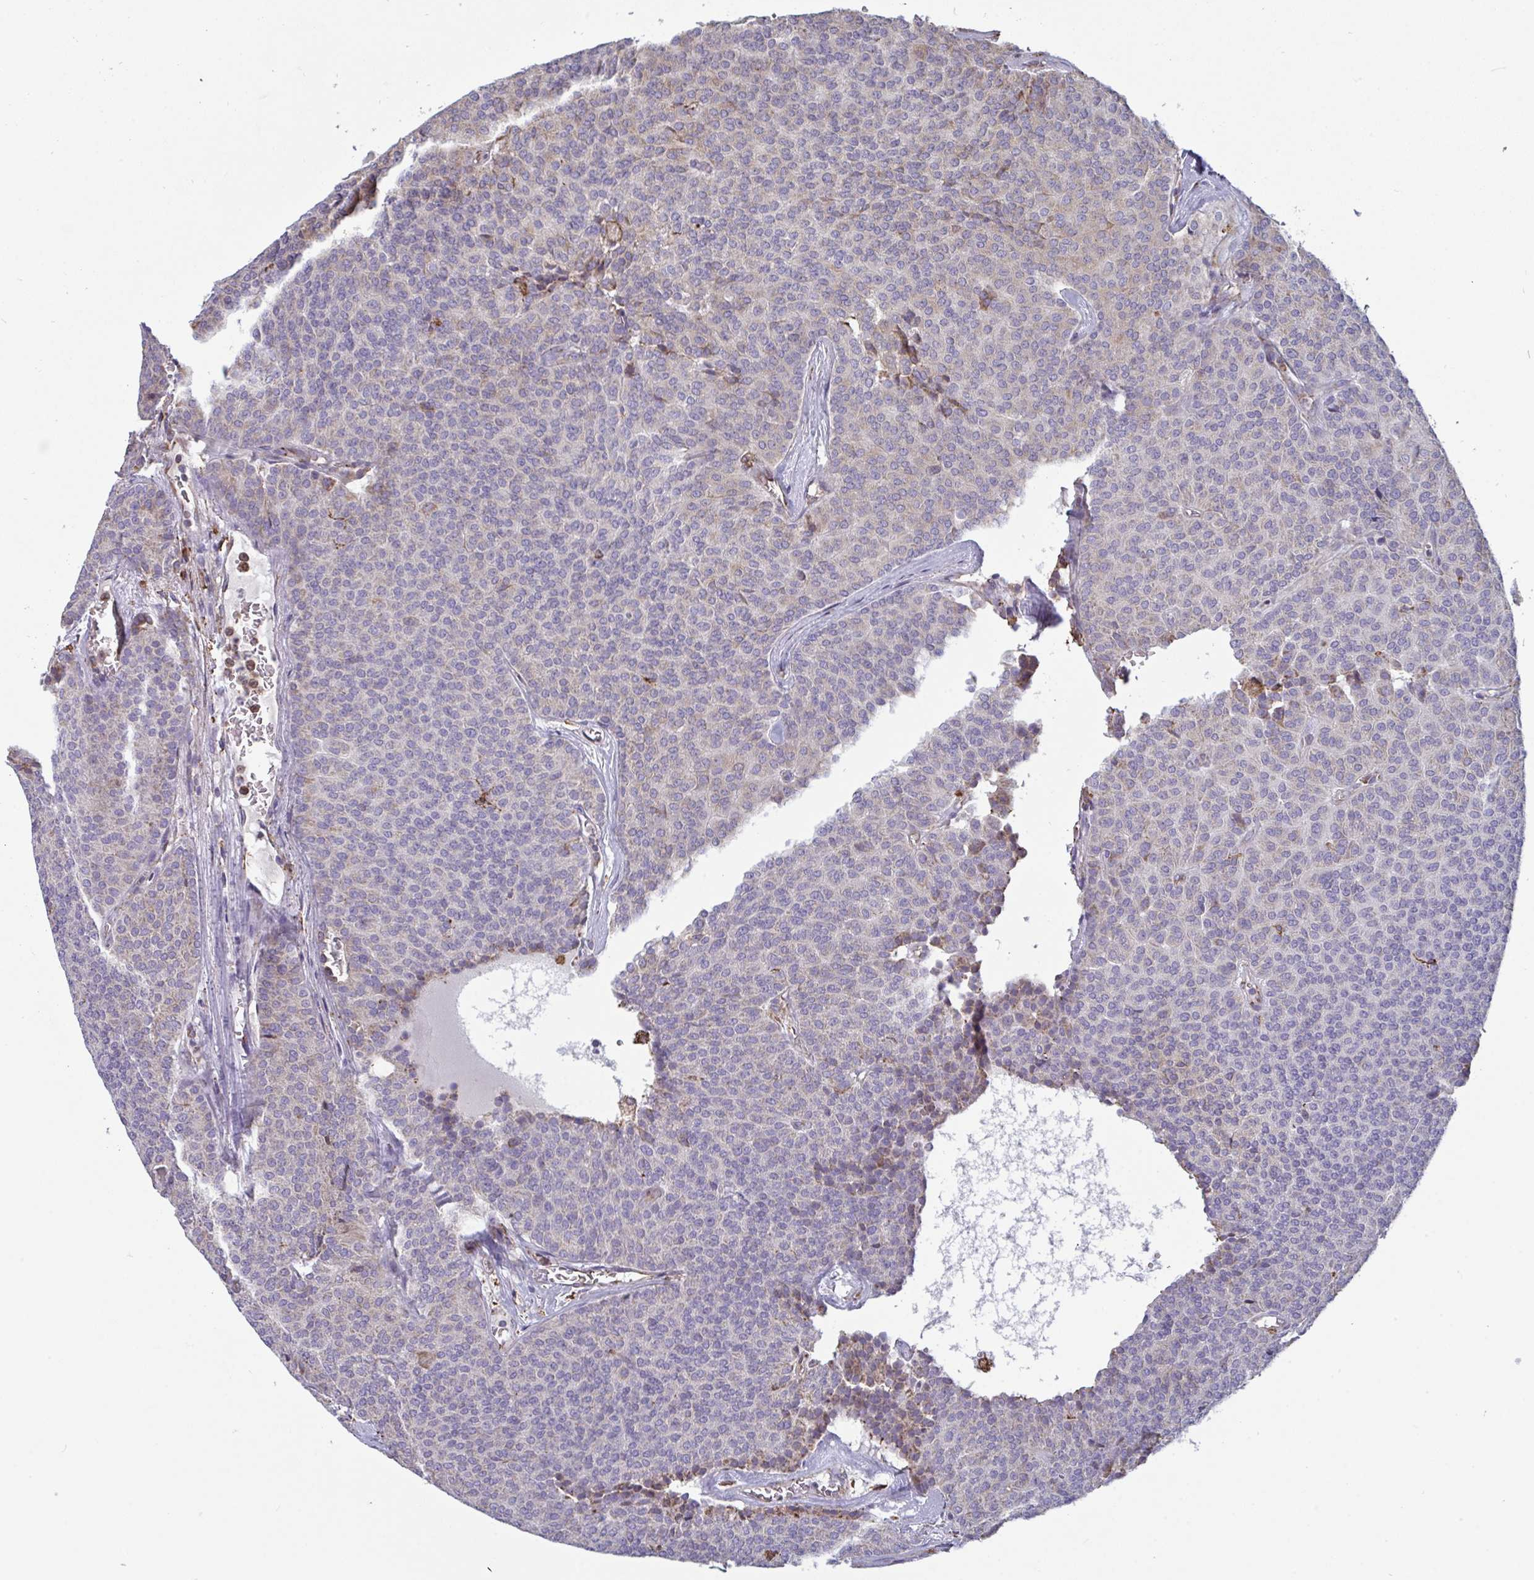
{"staining": {"intensity": "weak", "quantity": "25%-75%", "location": "cytoplasmic/membranous"}, "tissue": "carcinoid", "cell_type": "Tumor cells", "image_type": "cancer", "snomed": [{"axis": "morphology", "description": "Carcinoid, malignant, NOS"}, {"axis": "topography", "description": "Lung"}], "caption": "Human carcinoid stained with a brown dye displays weak cytoplasmic/membranous positive expression in approximately 25%-75% of tumor cells.", "gene": "MYMK", "patient": {"sex": "male", "age": 61}}